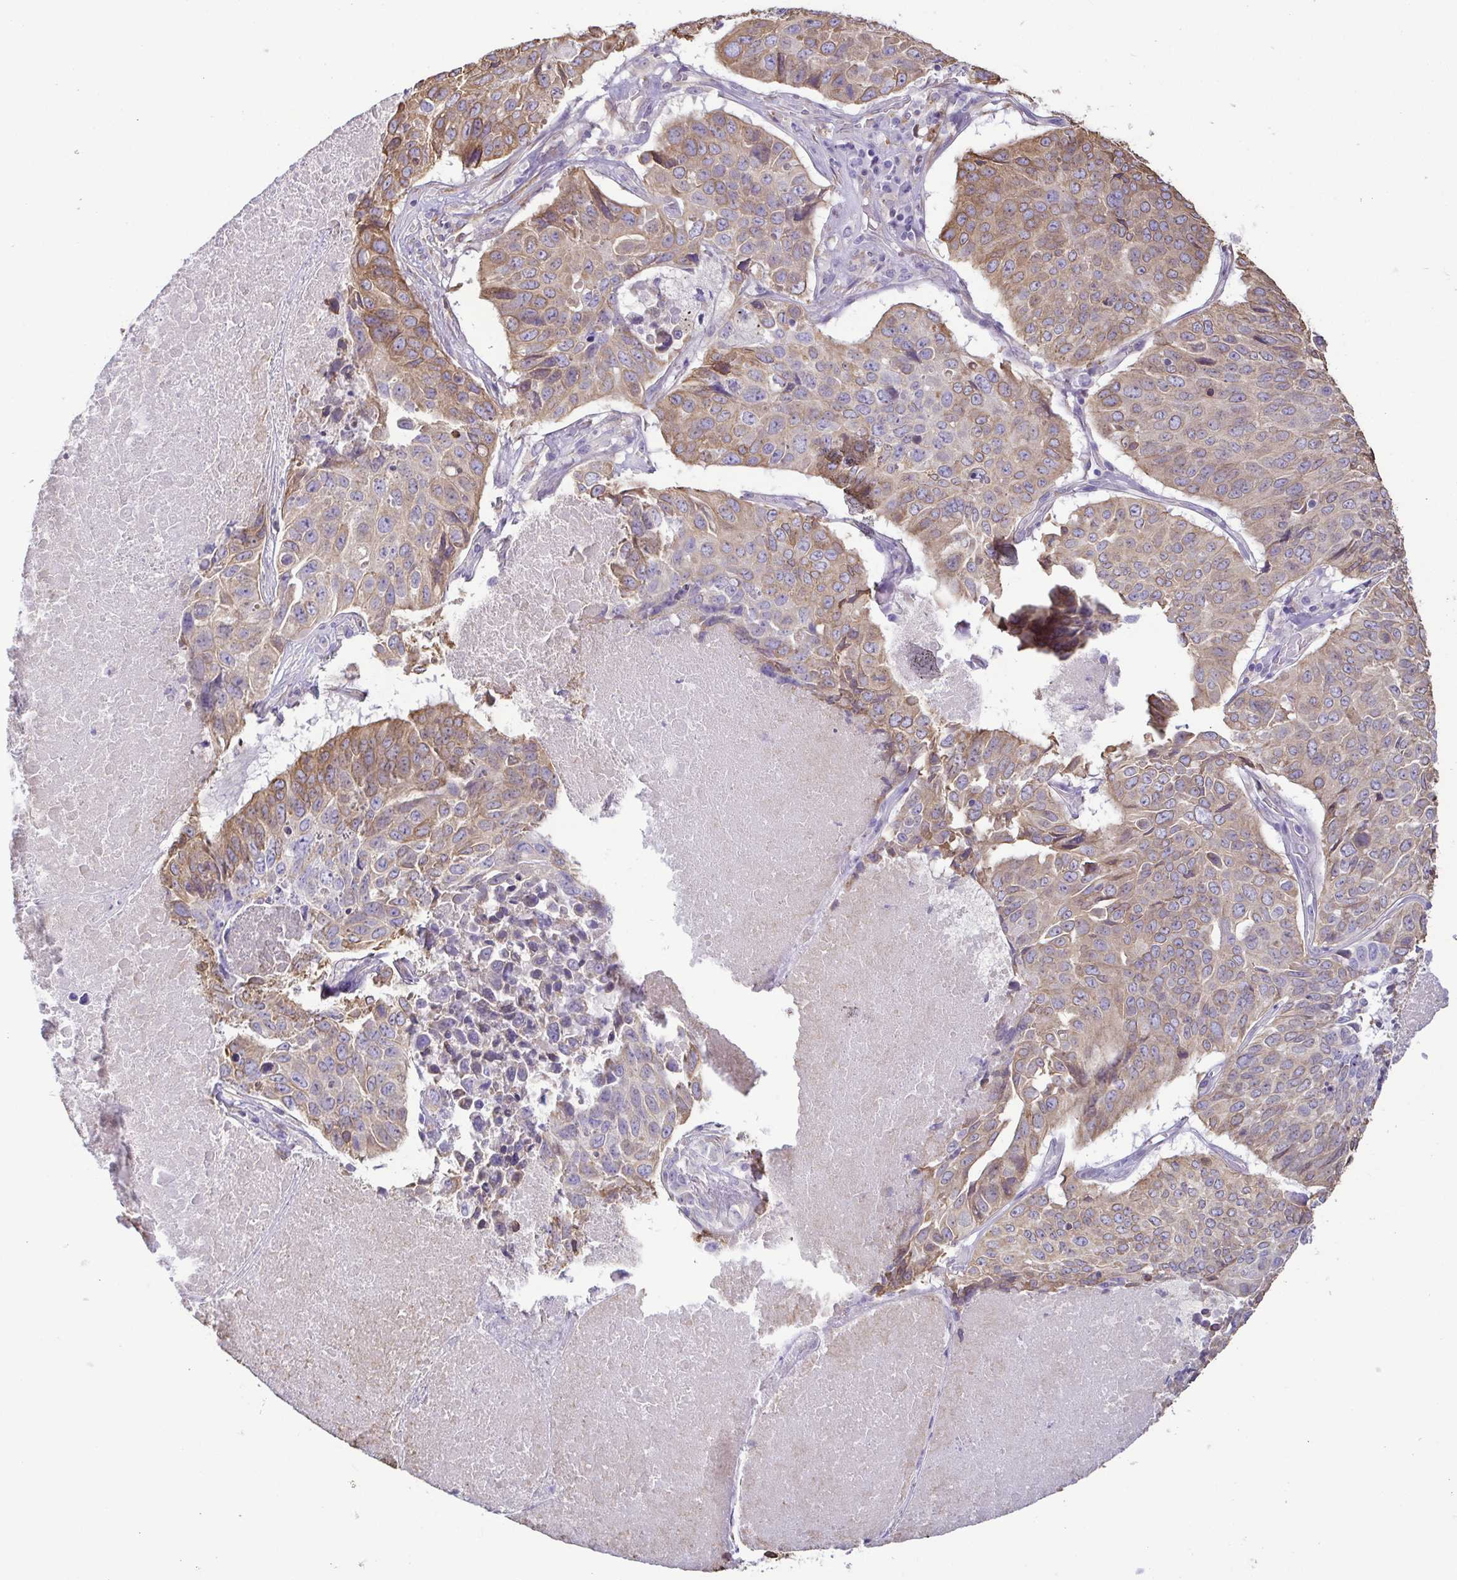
{"staining": {"intensity": "moderate", "quantity": "25%-75%", "location": "cytoplasmic/membranous"}, "tissue": "lung cancer", "cell_type": "Tumor cells", "image_type": "cancer", "snomed": [{"axis": "morphology", "description": "Normal tissue, NOS"}, {"axis": "morphology", "description": "Squamous cell carcinoma, NOS"}, {"axis": "topography", "description": "Bronchus"}, {"axis": "topography", "description": "Lung"}], "caption": "Protein analysis of lung squamous cell carcinoma tissue shows moderate cytoplasmic/membranous staining in about 25%-75% of tumor cells. (IHC, brightfield microscopy, high magnification).", "gene": "MYL10", "patient": {"sex": "male", "age": 64}}